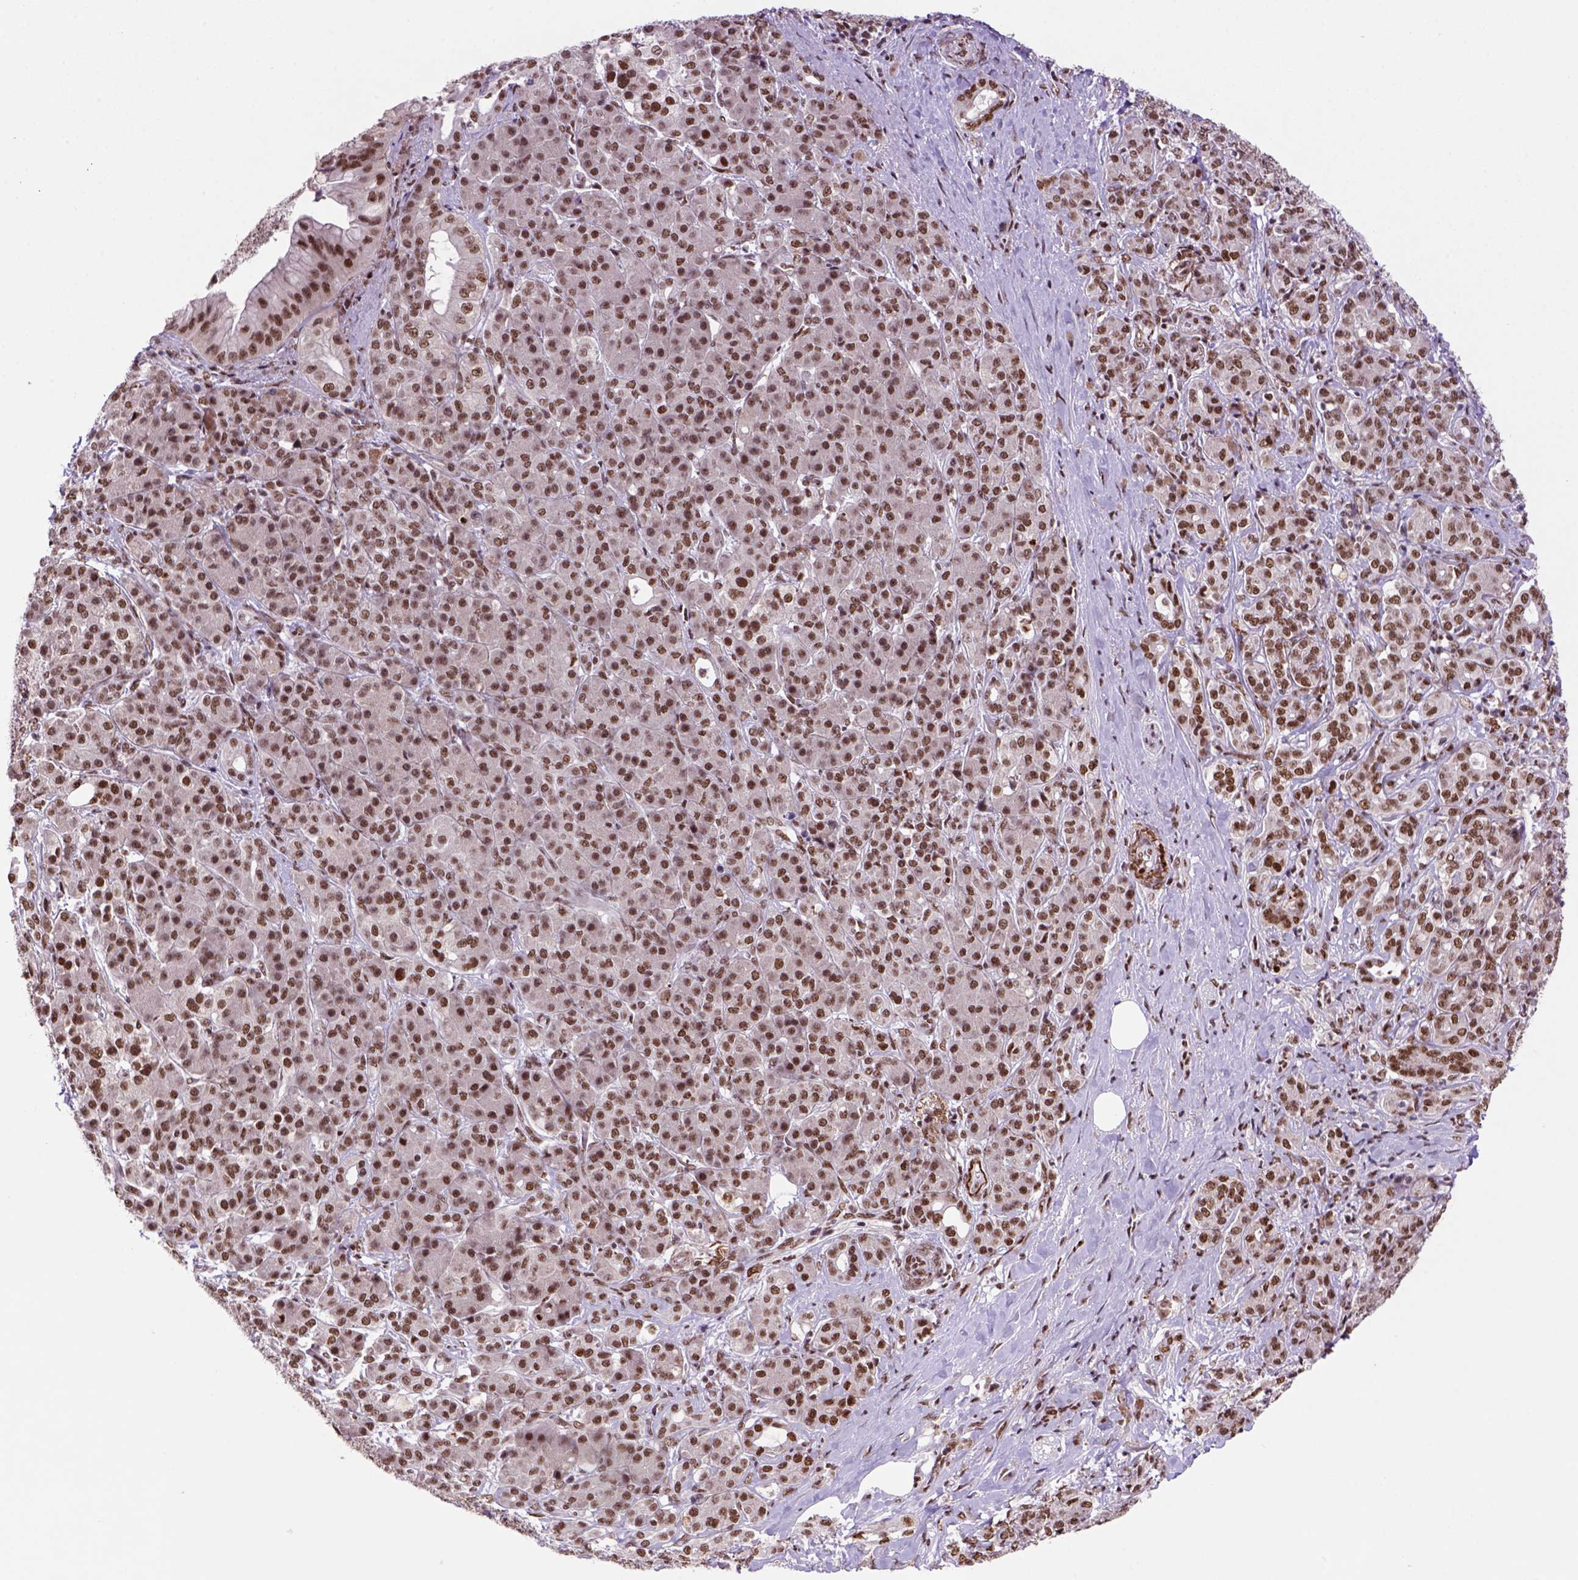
{"staining": {"intensity": "moderate", "quantity": ">75%", "location": "nuclear"}, "tissue": "pancreatic cancer", "cell_type": "Tumor cells", "image_type": "cancer", "snomed": [{"axis": "morphology", "description": "Normal tissue, NOS"}, {"axis": "morphology", "description": "Inflammation, NOS"}, {"axis": "morphology", "description": "Adenocarcinoma, NOS"}, {"axis": "topography", "description": "Pancreas"}], "caption": "Protein expression analysis of human pancreatic cancer (adenocarcinoma) reveals moderate nuclear positivity in approximately >75% of tumor cells.", "gene": "NSMCE2", "patient": {"sex": "male", "age": 57}}